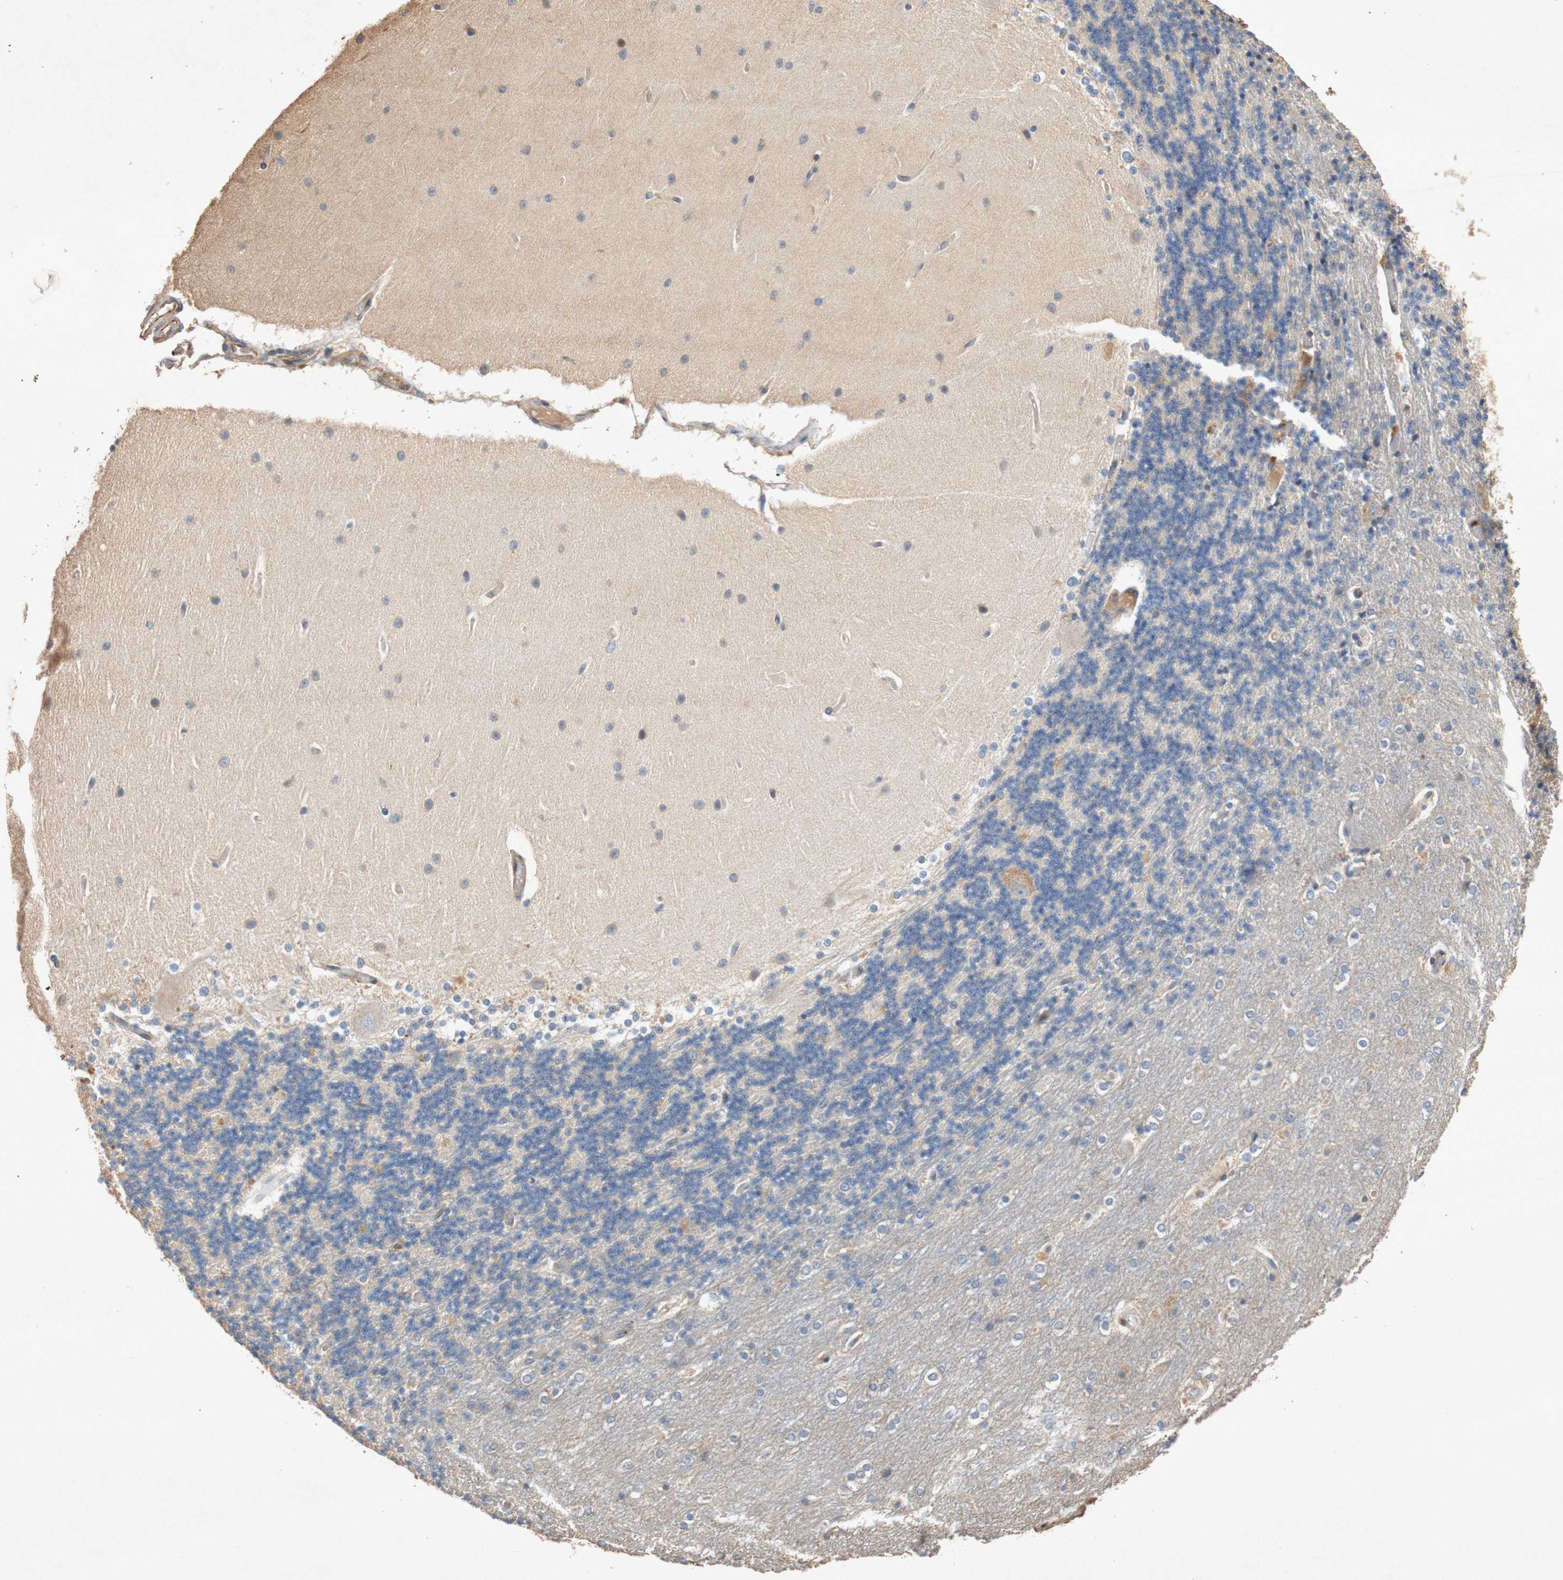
{"staining": {"intensity": "negative", "quantity": "none", "location": "none"}, "tissue": "cerebellum", "cell_type": "Cells in granular layer", "image_type": "normal", "snomed": [{"axis": "morphology", "description": "Normal tissue, NOS"}, {"axis": "topography", "description": "Cerebellum"}], "caption": "A high-resolution image shows immunohistochemistry (IHC) staining of normal cerebellum, which displays no significant positivity in cells in granular layer. Nuclei are stained in blue.", "gene": "TUBB", "patient": {"sex": "female", "age": 54}}